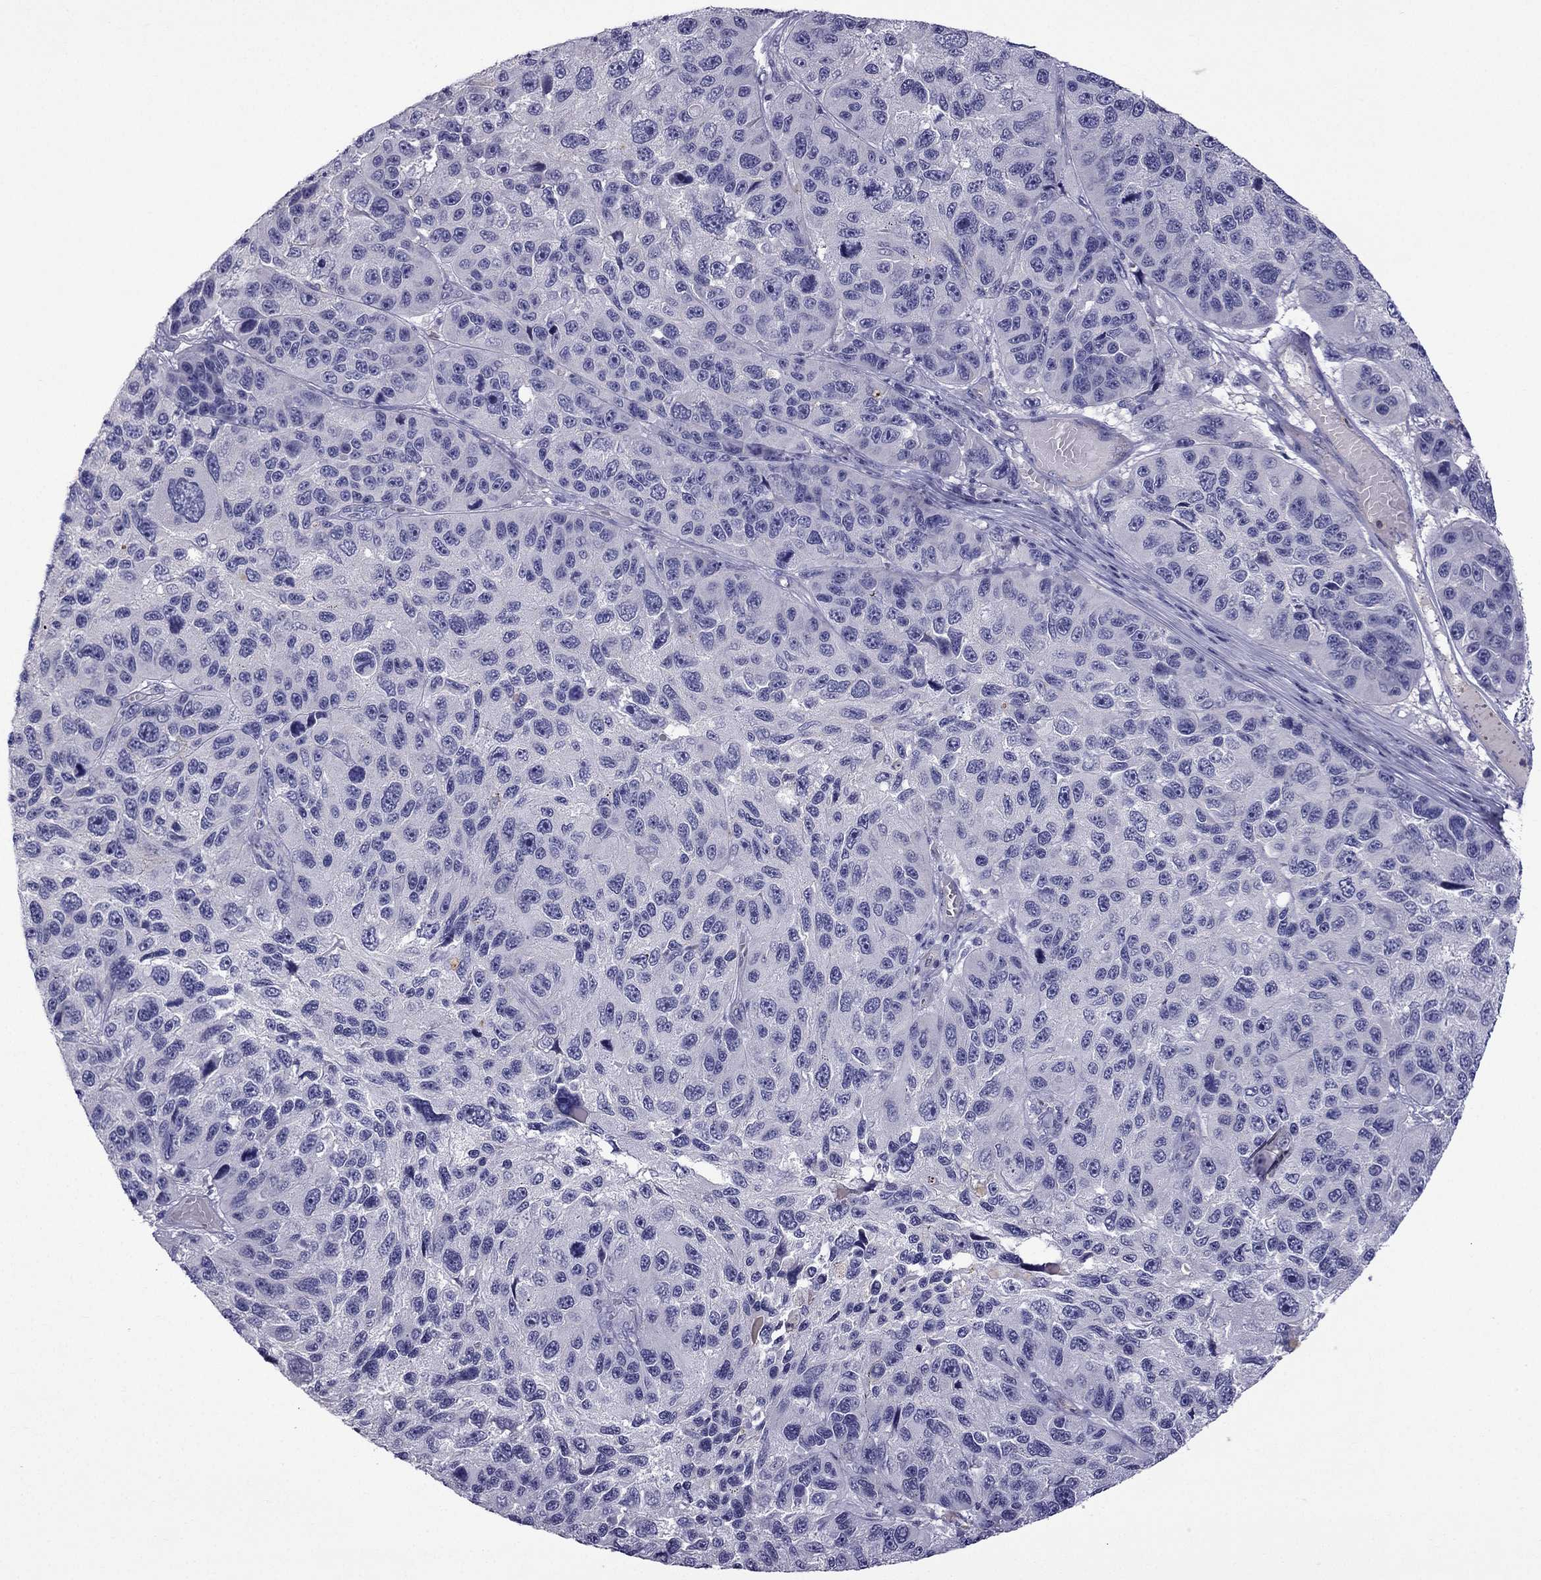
{"staining": {"intensity": "negative", "quantity": "none", "location": "none"}, "tissue": "melanoma", "cell_type": "Tumor cells", "image_type": "cancer", "snomed": [{"axis": "morphology", "description": "Malignant melanoma, NOS"}, {"axis": "topography", "description": "Skin"}], "caption": "Tumor cells are negative for protein expression in human melanoma.", "gene": "STOML3", "patient": {"sex": "male", "age": 53}}